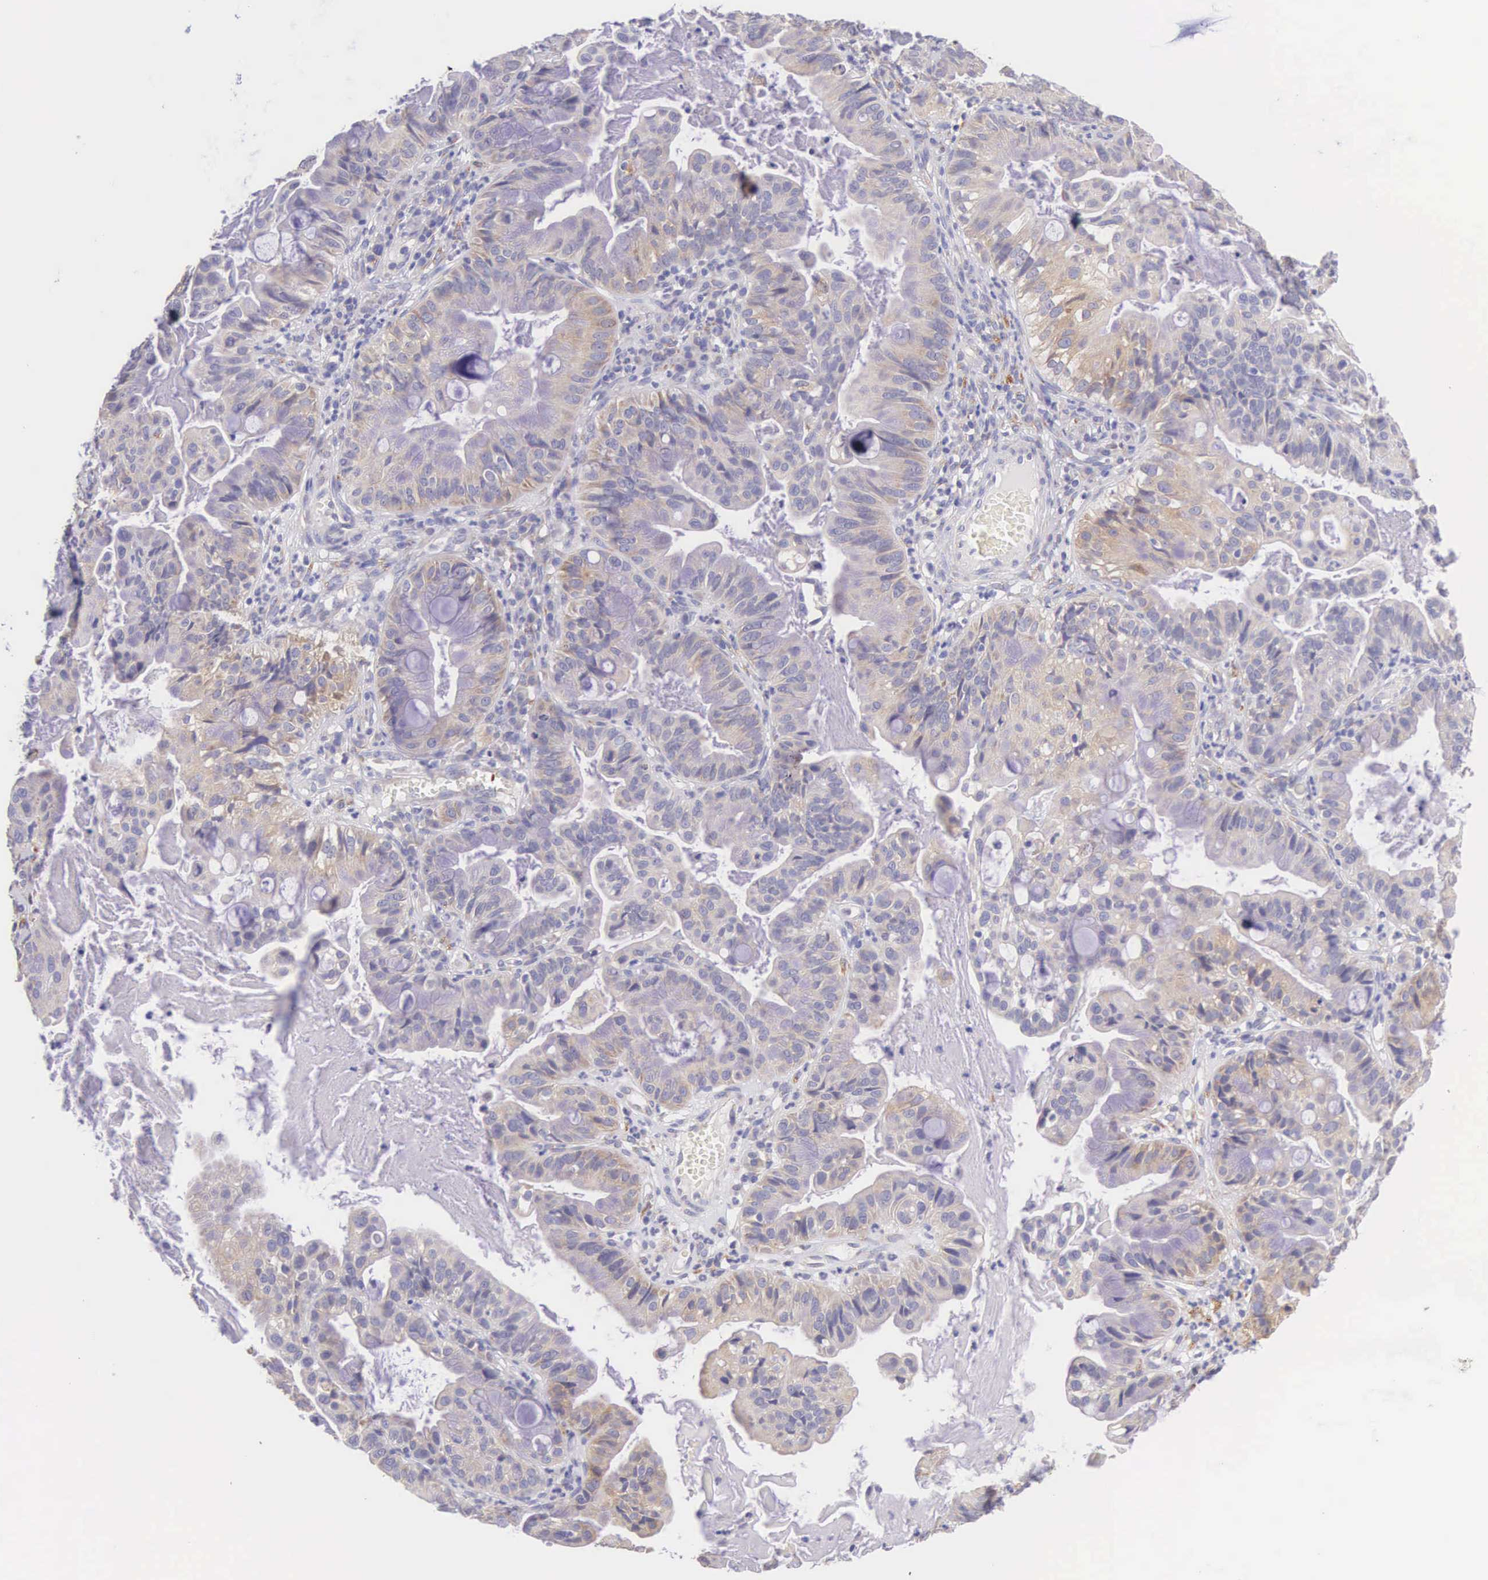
{"staining": {"intensity": "weak", "quantity": ">75%", "location": "cytoplasmic/membranous"}, "tissue": "cervical cancer", "cell_type": "Tumor cells", "image_type": "cancer", "snomed": [{"axis": "morphology", "description": "Adenocarcinoma, NOS"}, {"axis": "topography", "description": "Cervix"}], "caption": "Weak cytoplasmic/membranous expression is identified in approximately >75% of tumor cells in adenocarcinoma (cervical).", "gene": "NSDHL", "patient": {"sex": "female", "age": 41}}